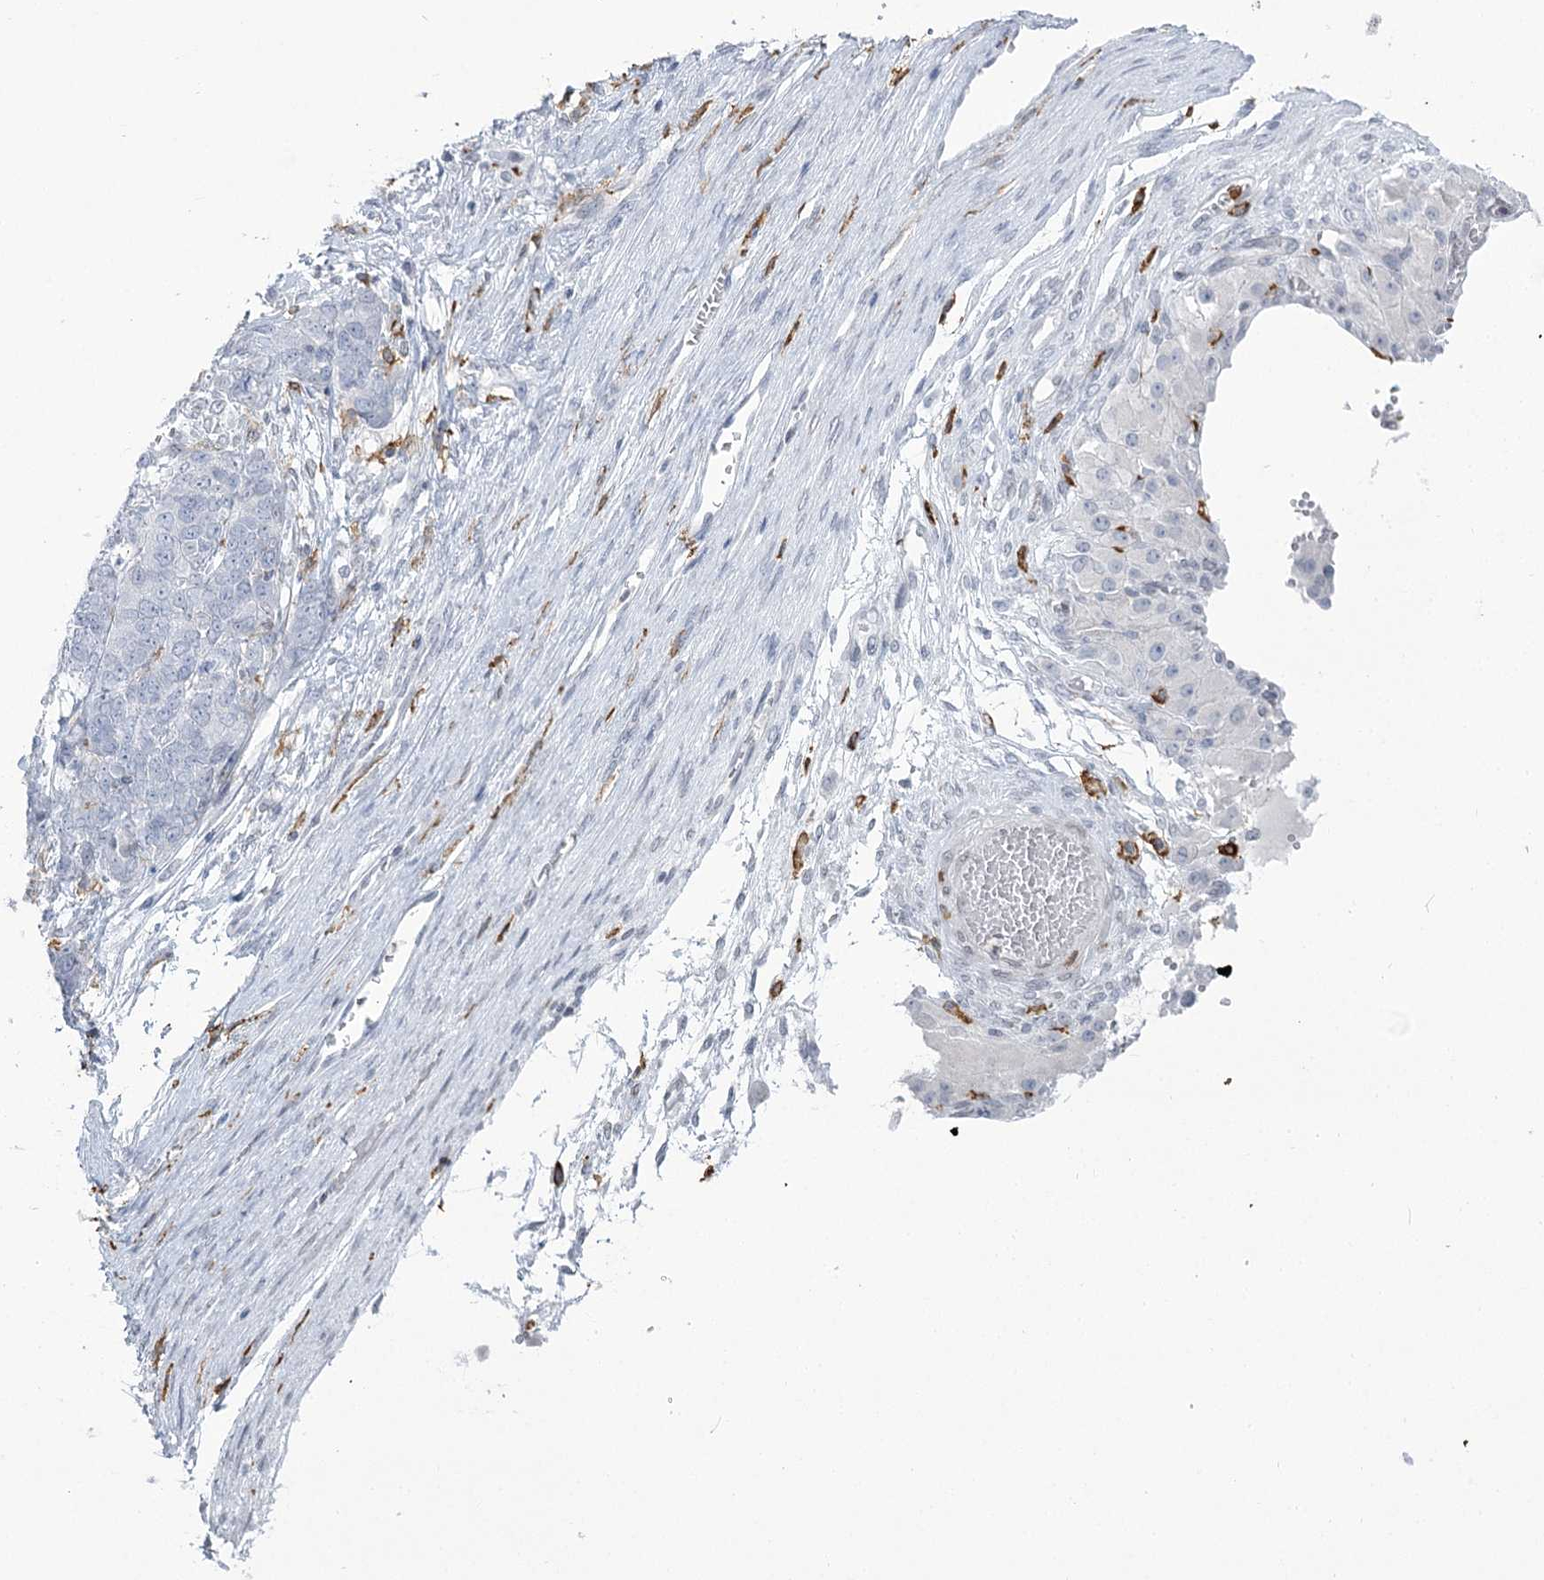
{"staining": {"intensity": "negative", "quantity": "none", "location": "none"}, "tissue": "ovarian cancer", "cell_type": "Tumor cells", "image_type": "cancer", "snomed": [{"axis": "morphology", "description": "Cystadenocarcinoma, serous, NOS"}, {"axis": "topography", "description": "Ovary"}], "caption": "The histopathology image shows no significant expression in tumor cells of ovarian cancer (serous cystadenocarcinoma).", "gene": "C11orf1", "patient": {"sex": "female", "age": 44}}